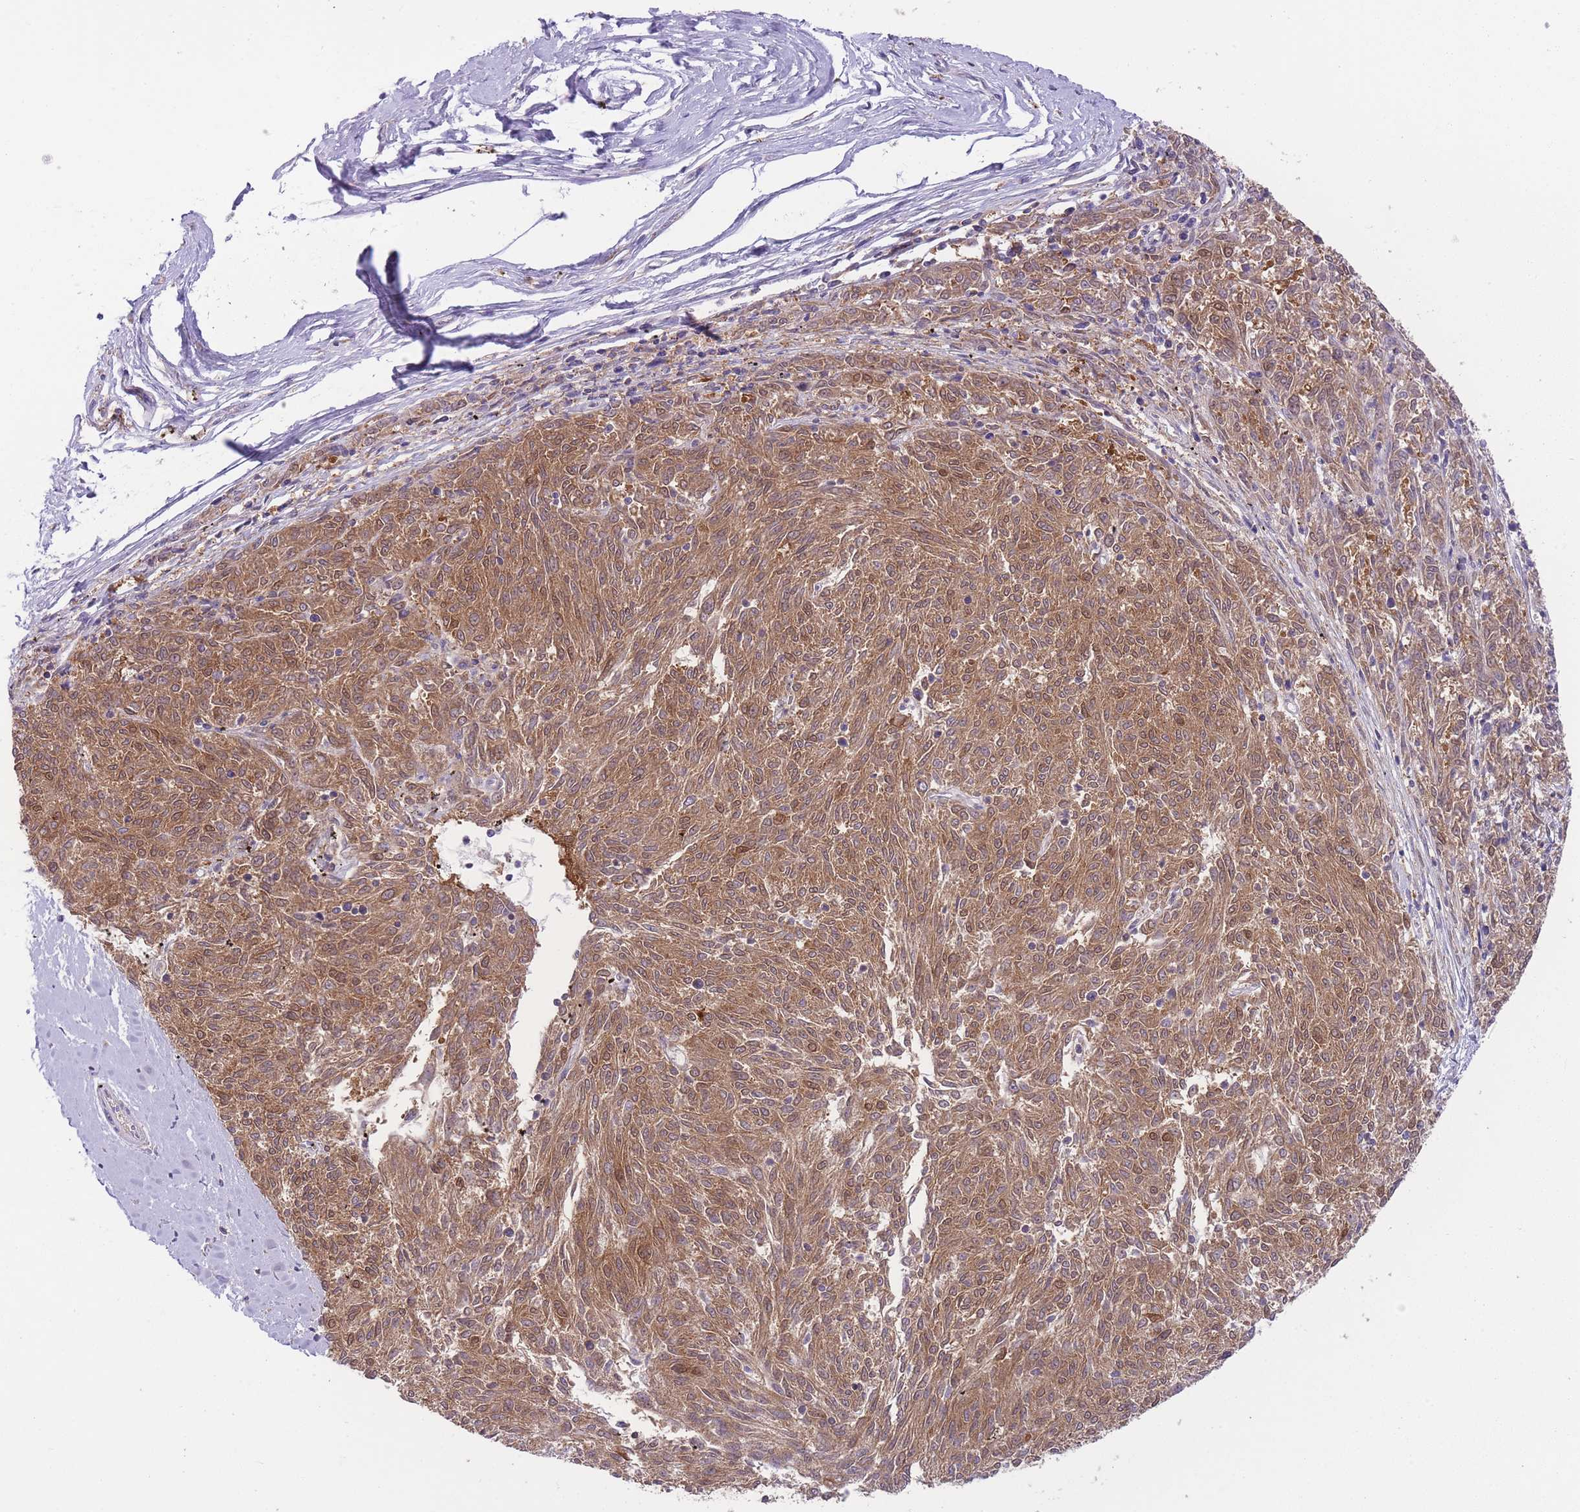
{"staining": {"intensity": "moderate", "quantity": ">75%", "location": "cytoplasmic/membranous"}, "tissue": "melanoma", "cell_type": "Tumor cells", "image_type": "cancer", "snomed": [{"axis": "morphology", "description": "Malignant melanoma, NOS"}, {"axis": "topography", "description": "Skin"}], "caption": "Immunohistochemistry staining of melanoma, which demonstrates medium levels of moderate cytoplasmic/membranous staining in about >75% of tumor cells indicating moderate cytoplasmic/membranous protein positivity. The staining was performed using DAB (3,3'-diaminobenzidine) (brown) for protein detection and nuclei were counterstained in hematoxylin (blue).", "gene": "PRKAR1A", "patient": {"sex": "female", "age": 72}}